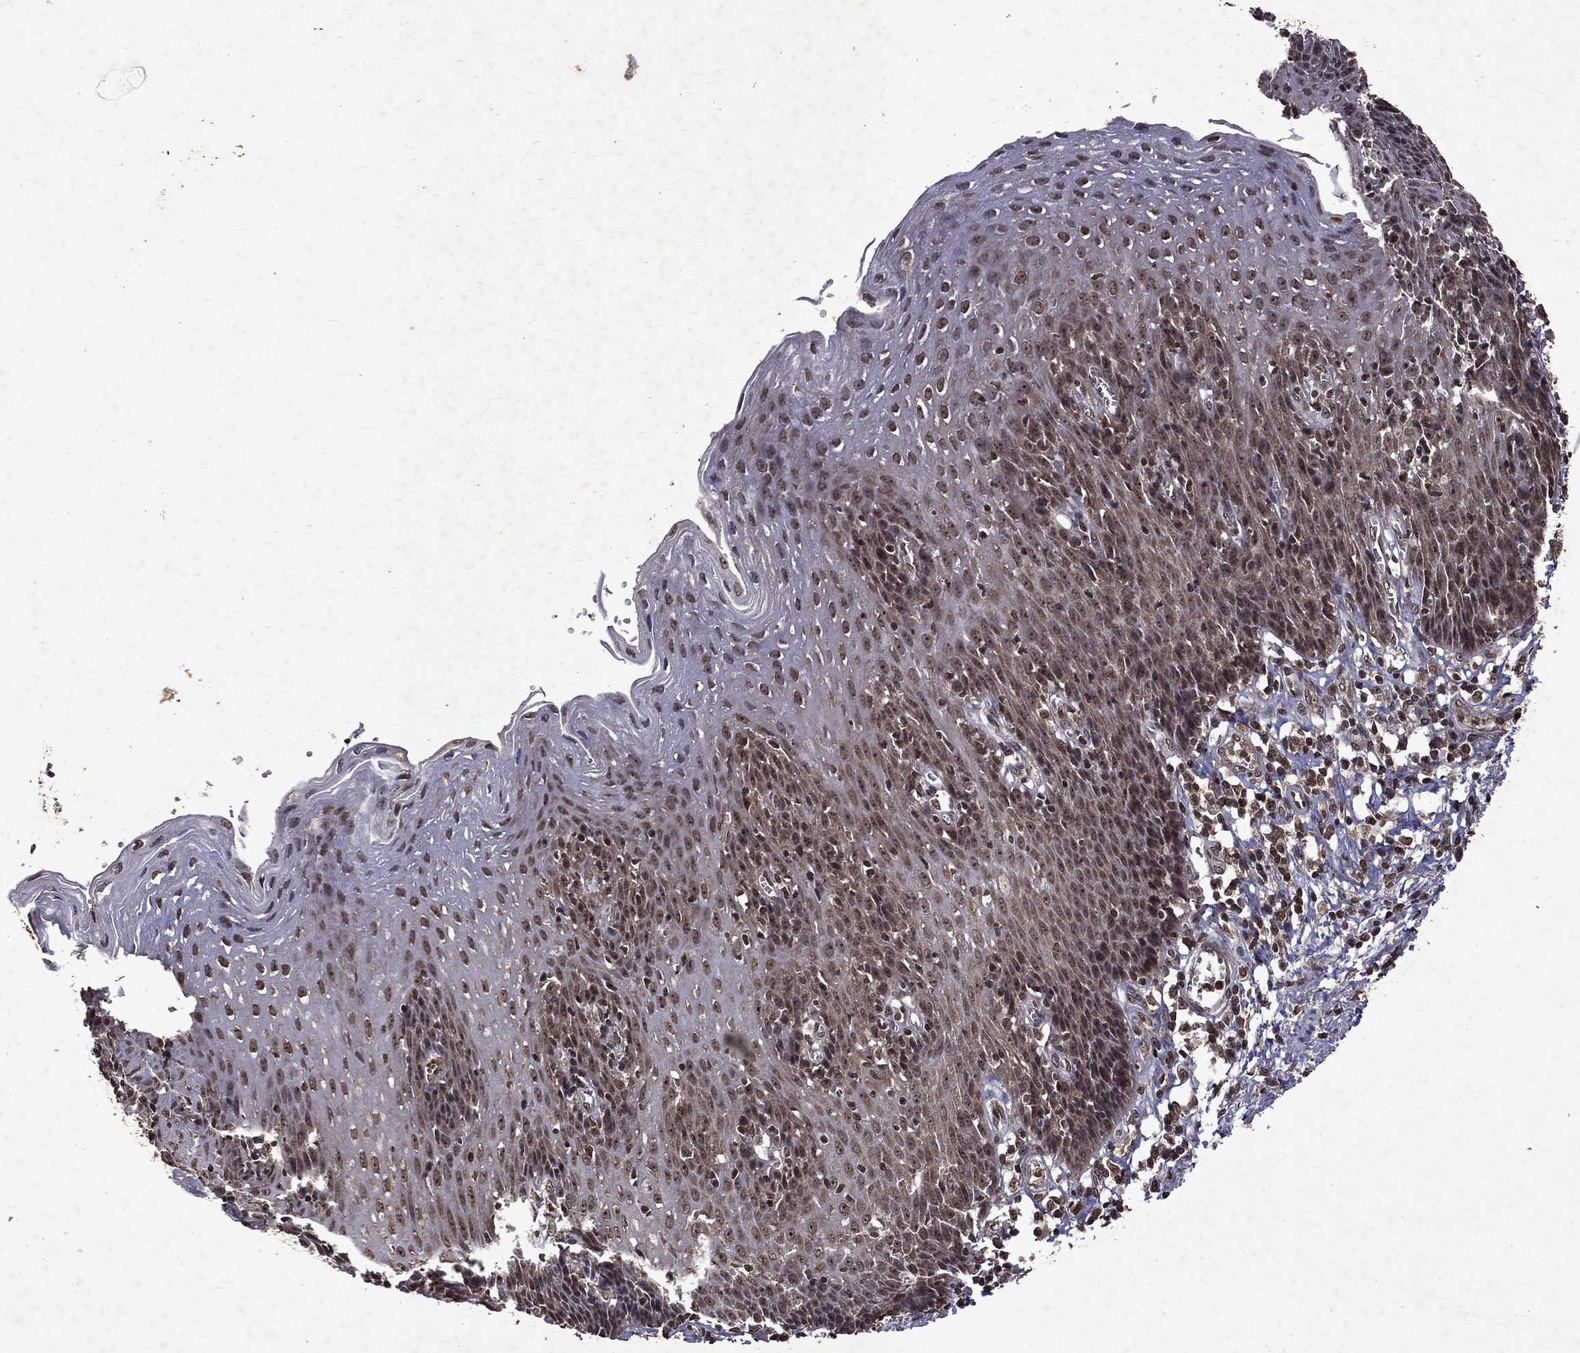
{"staining": {"intensity": "moderate", "quantity": "25%-75%", "location": "nuclear"}, "tissue": "esophagus", "cell_type": "Squamous epithelial cells", "image_type": "normal", "snomed": [{"axis": "morphology", "description": "Normal tissue, NOS"}, {"axis": "topography", "description": "Esophagus"}], "caption": "Esophagus stained for a protein displays moderate nuclear positivity in squamous epithelial cells. The protein is stained brown, and the nuclei are stained in blue (DAB (3,3'-diaminobenzidine) IHC with brightfield microscopy, high magnification).", "gene": "PIN4", "patient": {"sex": "male", "age": 57}}